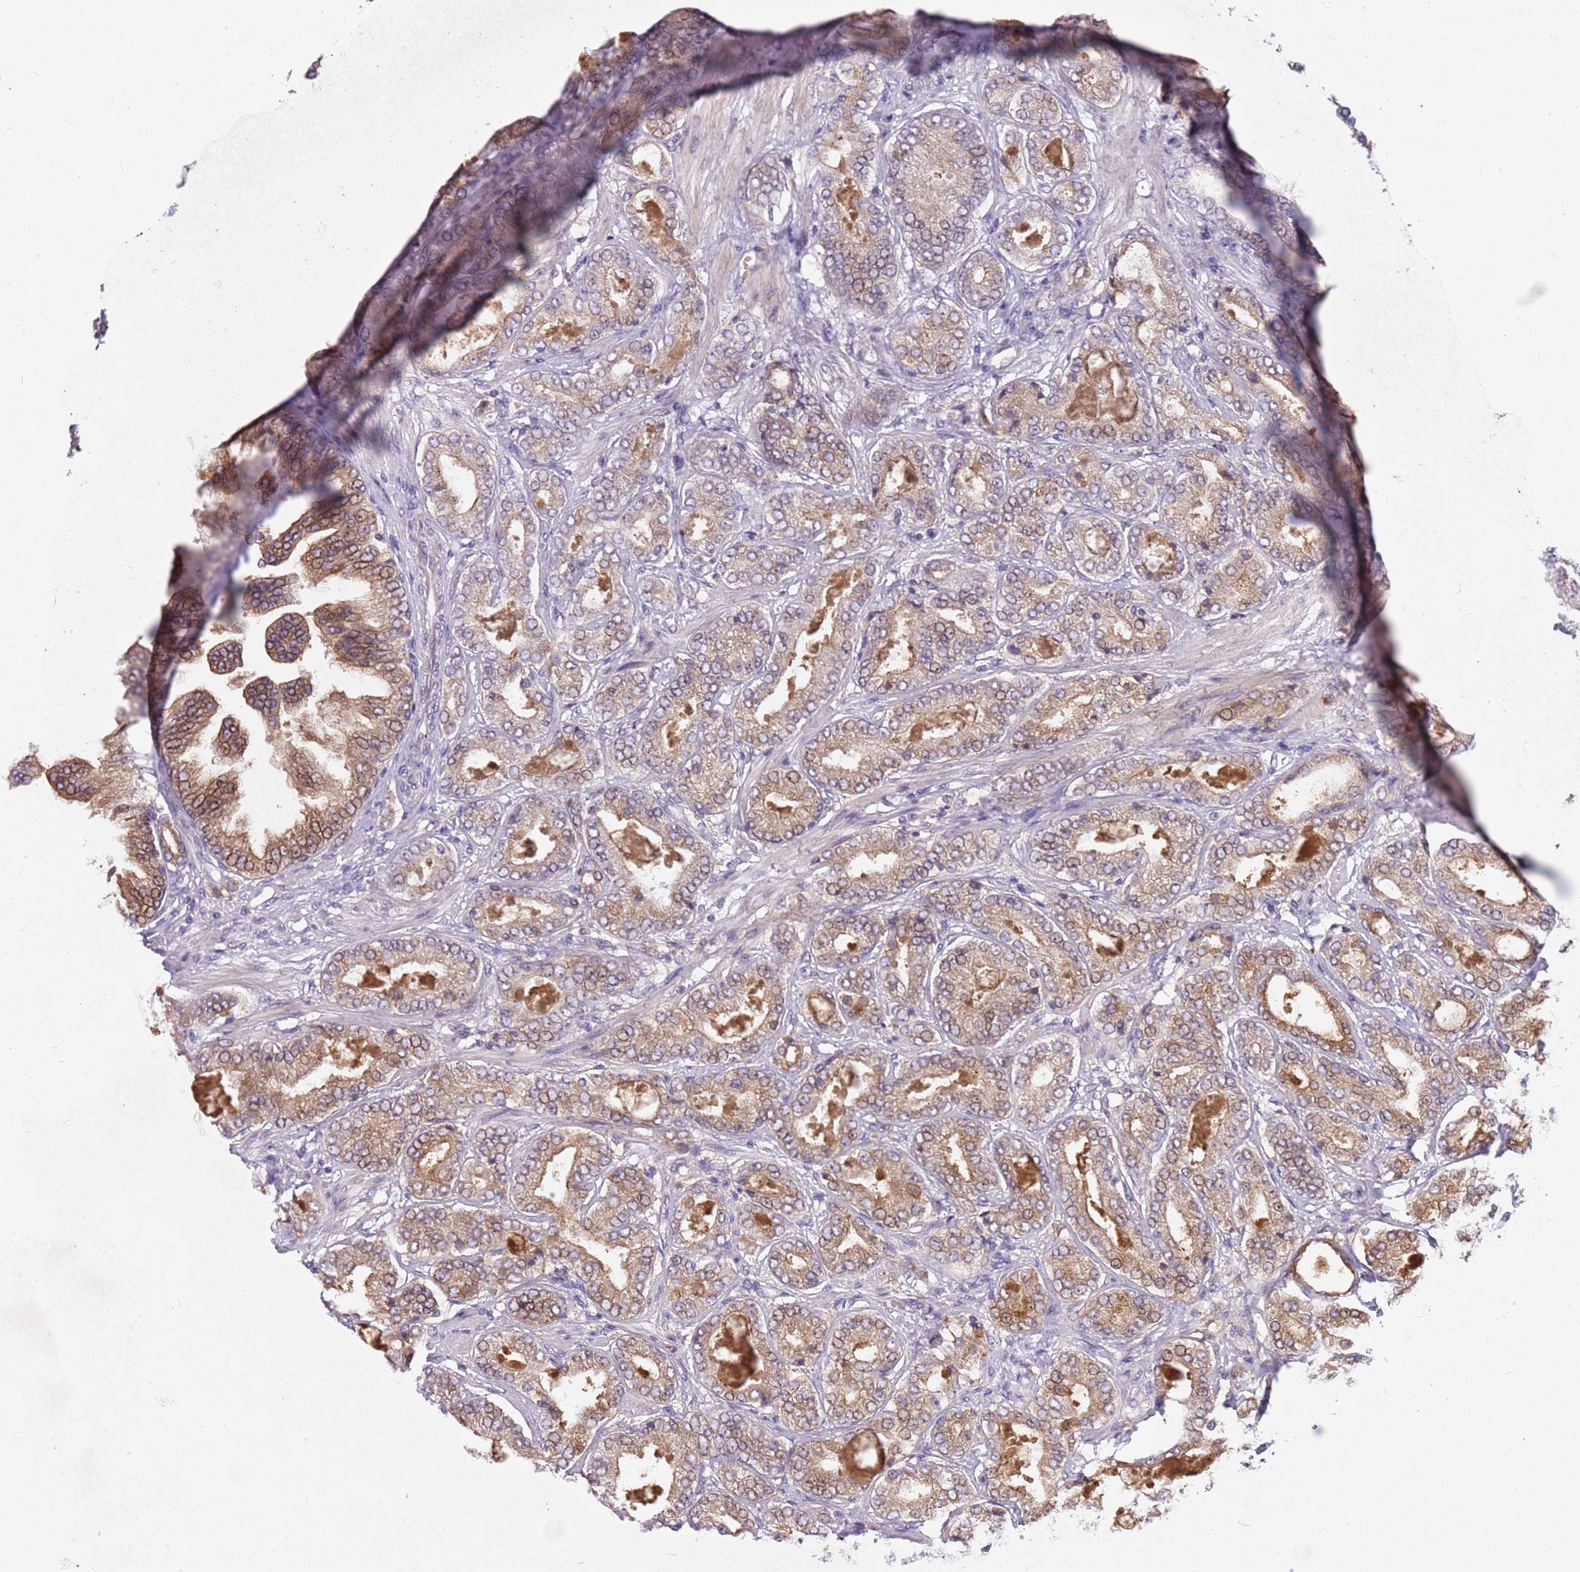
{"staining": {"intensity": "moderate", "quantity": ">75%", "location": "cytoplasmic/membranous"}, "tissue": "prostate cancer", "cell_type": "Tumor cells", "image_type": "cancer", "snomed": [{"axis": "morphology", "description": "Adenocarcinoma, Low grade"}, {"axis": "topography", "description": "Prostate"}], "caption": "Immunohistochemical staining of low-grade adenocarcinoma (prostate) displays medium levels of moderate cytoplasmic/membranous protein positivity in about >75% of tumor cells.", "gene": "TM2D1", "patient": {"sex": "male", "age": 63}}